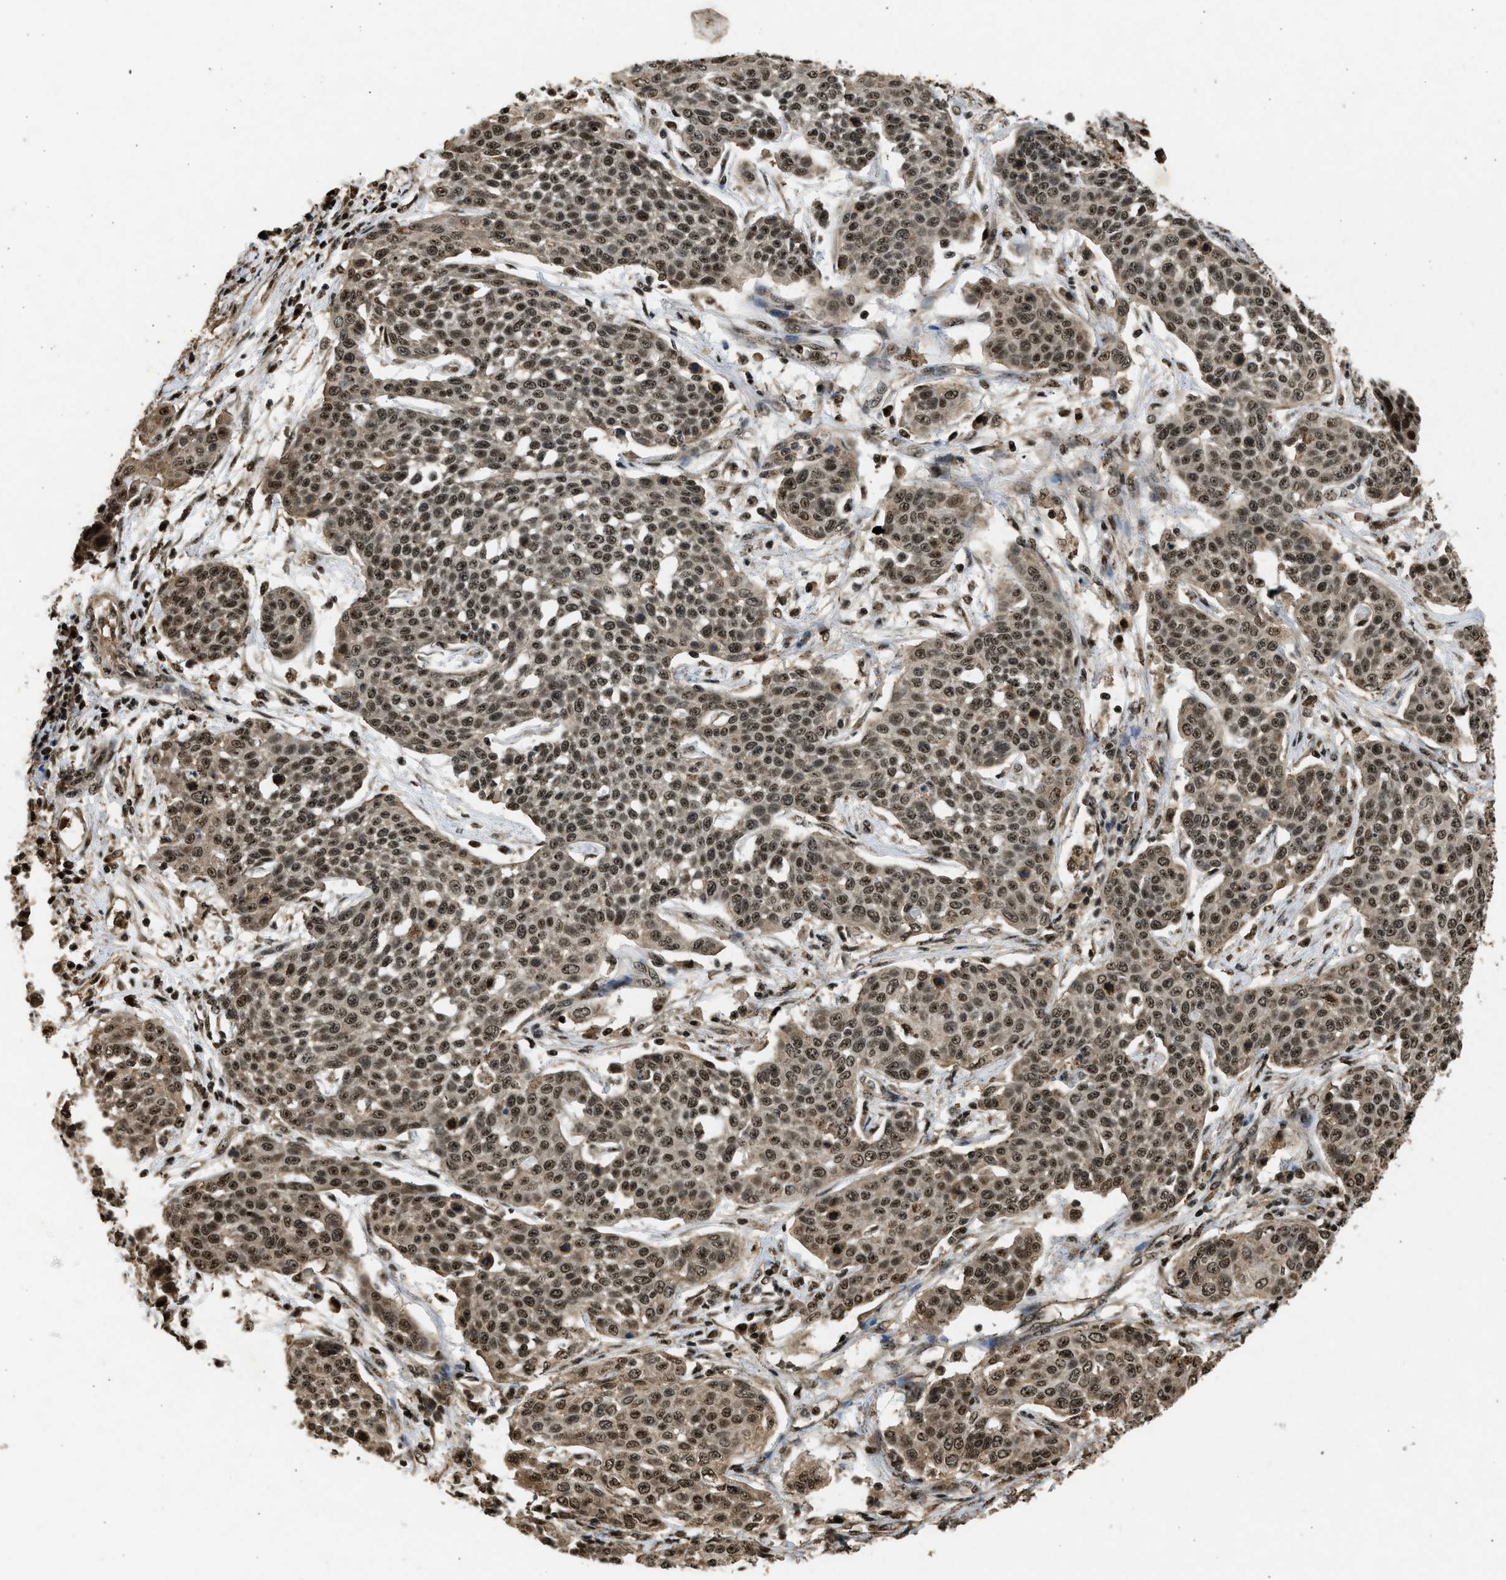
{"staining": {"intensity": "moderate", "quantity": ">75%", "location": "cytoplasmic/membranous,nuclear"}, "tissue": "cervical cancer", "cell_type": "Tumor cells", "image_type": "cancer", "snomed": [{"axis": "morphology", "description": "Squamous cell carcinoma, NOS"}, {"axis": "topography", "description": "Cervix"}], "caption": "A brown stain shows moderate cytoplasmic/membranous and nuclear expression of a protein in human cervical cancer (squamous cell carcinoma) tumor cells. (Stains: DAB in brown, nuclei in blue, Microscopy: brightfield microscopy at high magnification).", "gene": "TFDP2", "patient": {"sex": "female", "age": 34}}